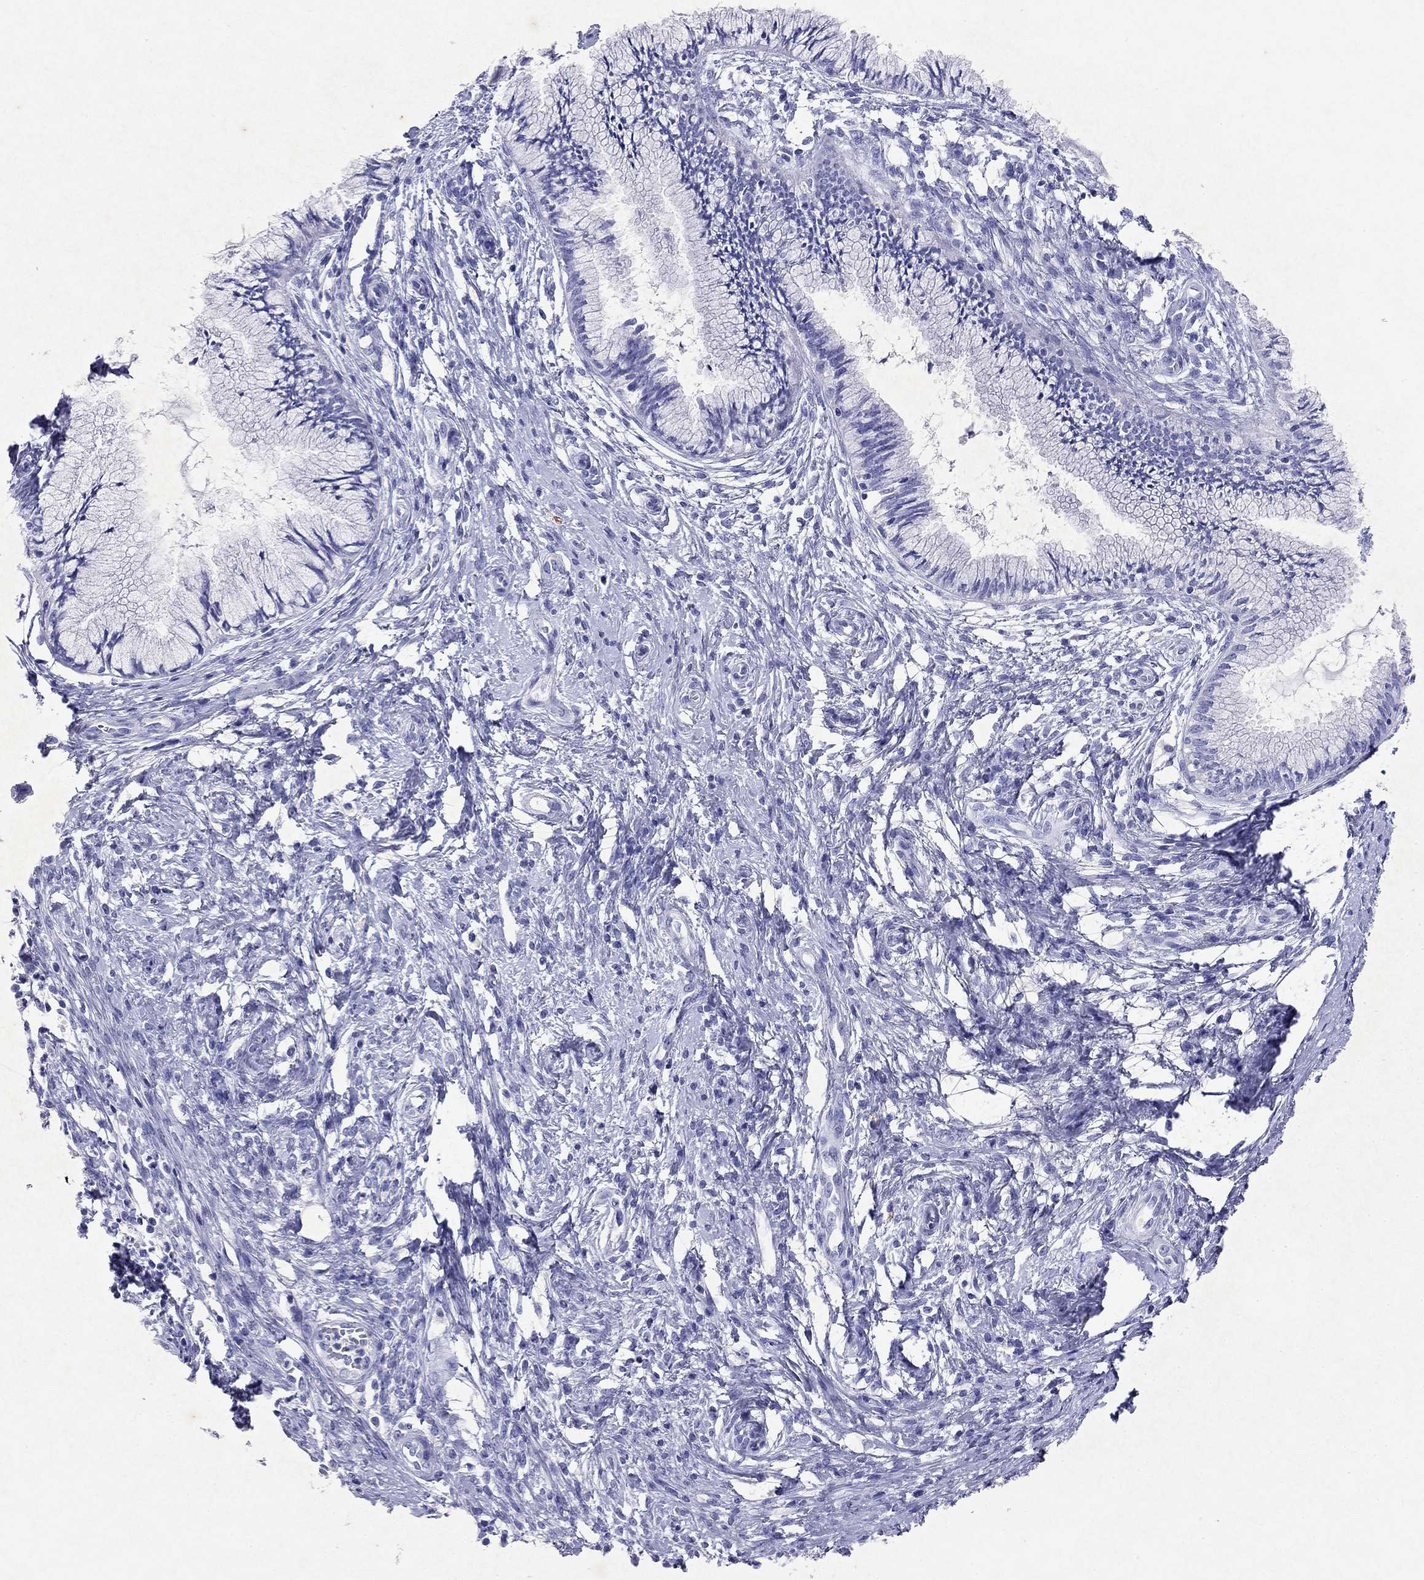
{"staining": {"intensity": "negative", "quantity": "none", "location": "none"}, "tissue": "cervical cancer", "cell_type": "Tumor cells", "image_type": "cancer", "snomed": [{"axis": "morphology", "description": "Normal tissue, NOS"}, {"axis": "morphology", "description": "Squamous cell carcinoma, NOS"}, {"axis": "topography", "description": "Cervix"}], "caption": "An immunohistochemistry (IHC) photomicrograph of squamous cell carcinoma (cervical) is shown. There is no staining in tumor cells of squamous cell carcinoma (cervical). The staining is performed using DAB (3,3'-diaminobenzidine) brown chromogen with nuclei counter-stained in using hematoxylin.", "gene": "ARMC12", "patient": {"sex": "female", "age": 39}}